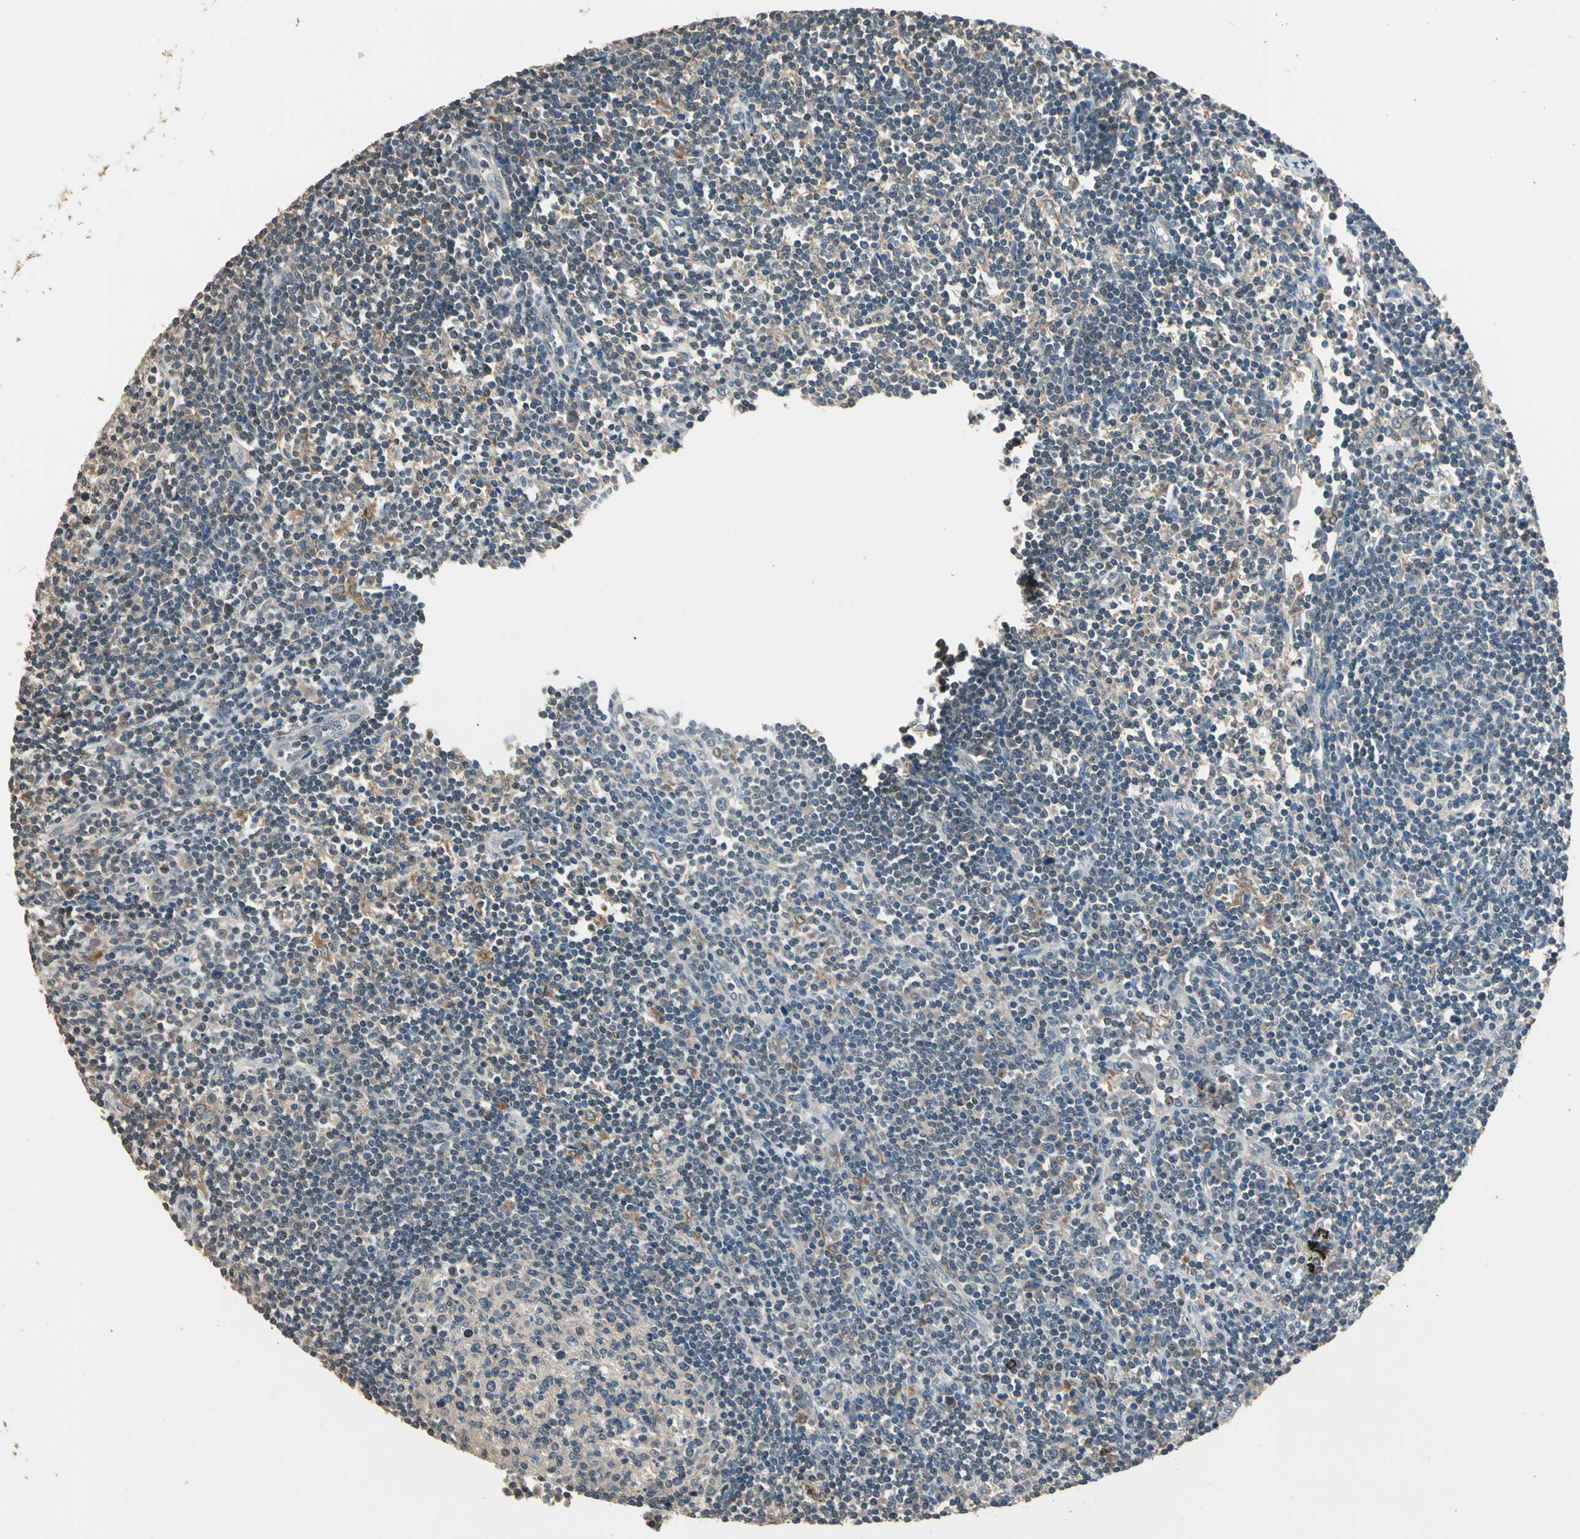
{"staining": {"intensity": "negative", "quantity": "none", "location": "none"}, "tissue": "lymph node", "cell_type": "Germinal center cells", "image_type": "normal", "snomed": [{"axis": "morphology", "description": "Normal tissue, NOS"}, {"axis": "topography", "description": "Lymph node"}], "caption": "Germinal center cells show no significant positivity in unremarkable lymph node. (Immunohistochemistry (ihc), brightfield microscopy, high magnification).", "gene": "MAP3K7", "patient": {"sex": "female", "age": 55}}